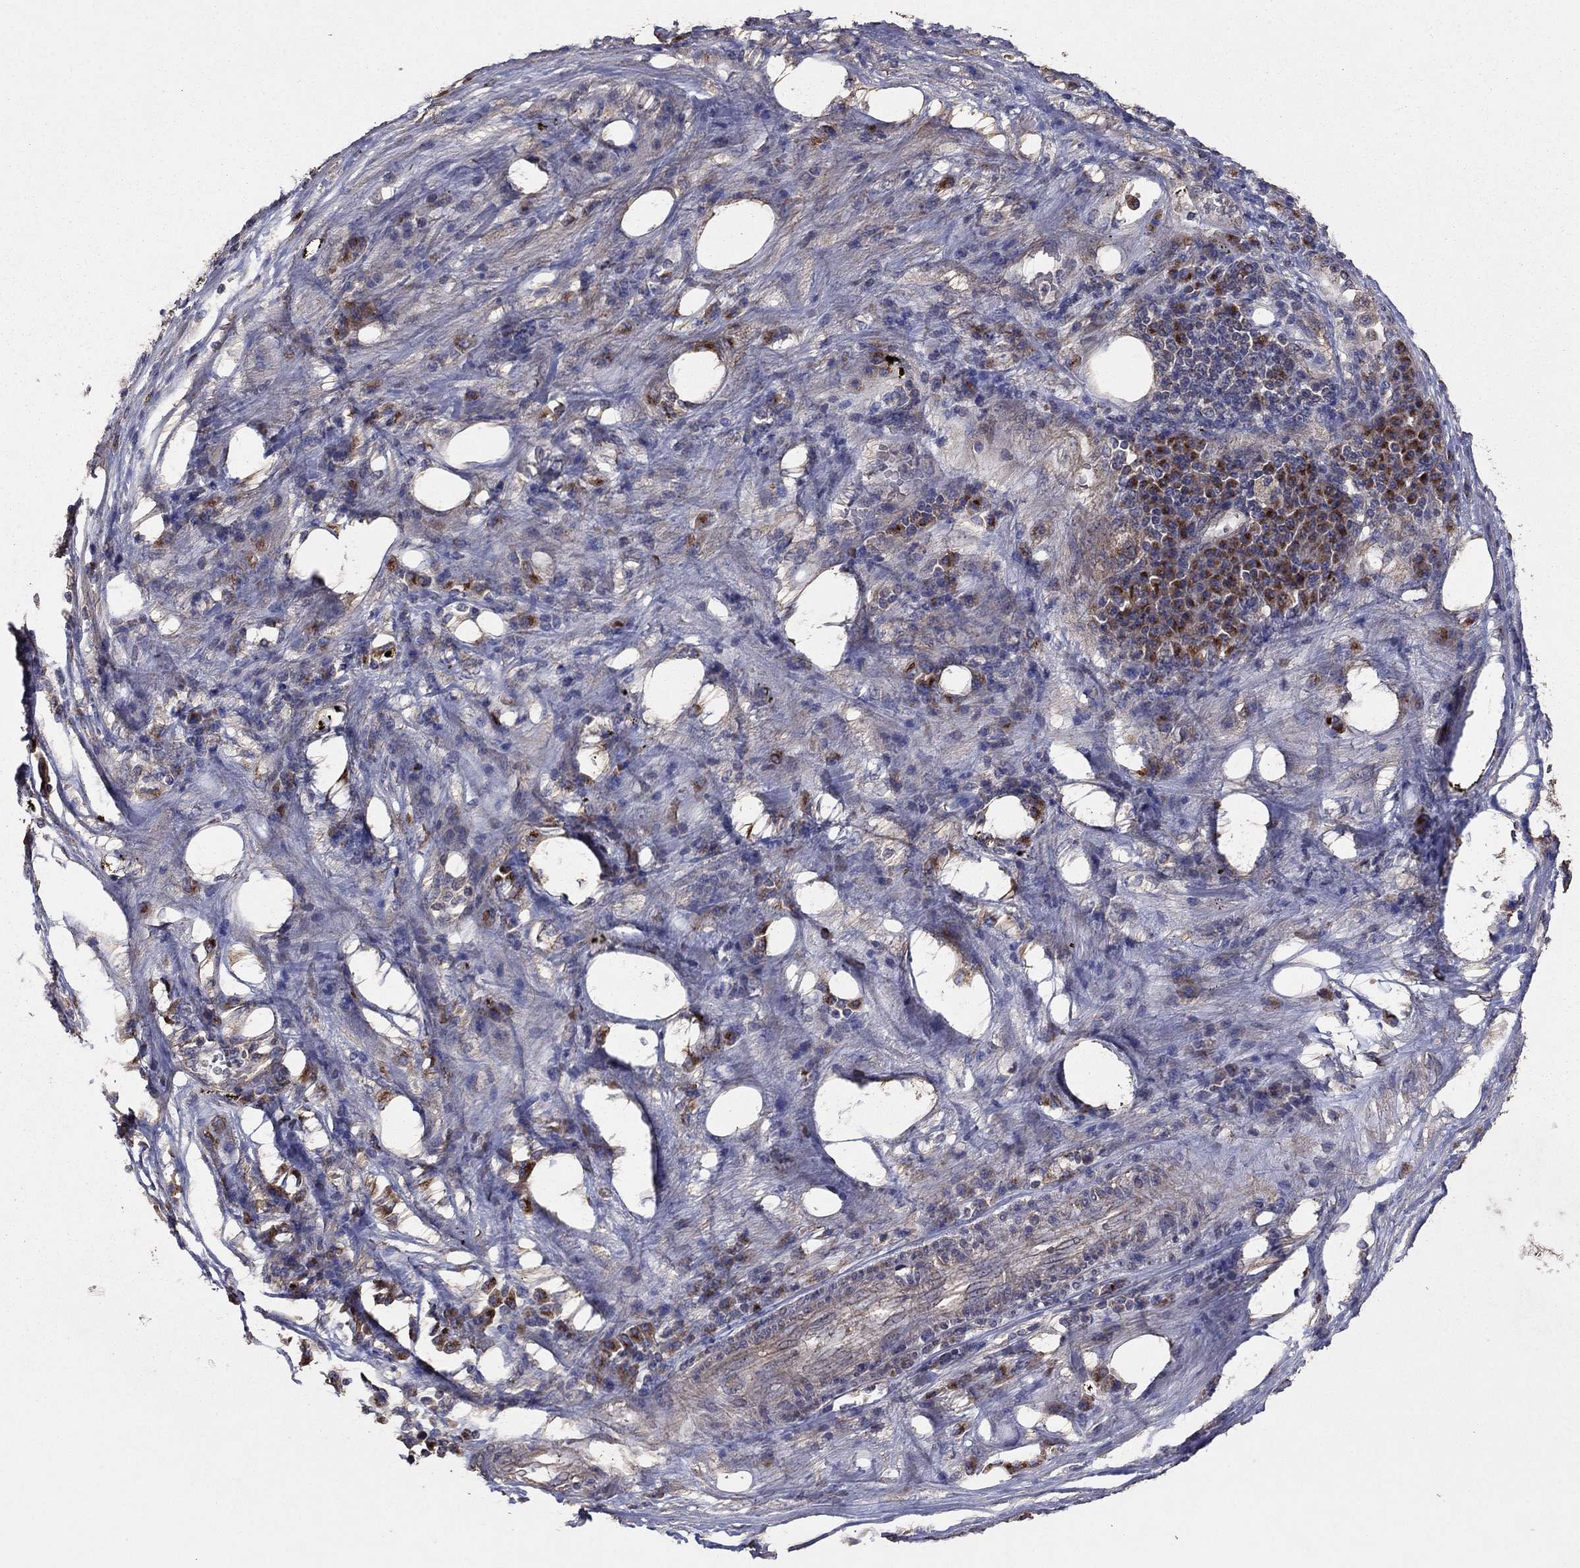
{"staining": {"intensity": "negative", "quantity": "none", "location": "none"}, "tissue": "pancreatic cancer", "cell_type": "Tumor cells", "image_type": "cancer", "snomed": [{"axis": "morphology", "description": "Adenocarcinoma, NOS"}, {"axis": "topography", "description": "Pancreas"}], "caption": "This is a histopathology image of immunohistochemistry staining of pancreatic cancer, which shows no staining in tumor cells.", "gene": "FLT4", "patient": {"sex": "female", "age": 61}}